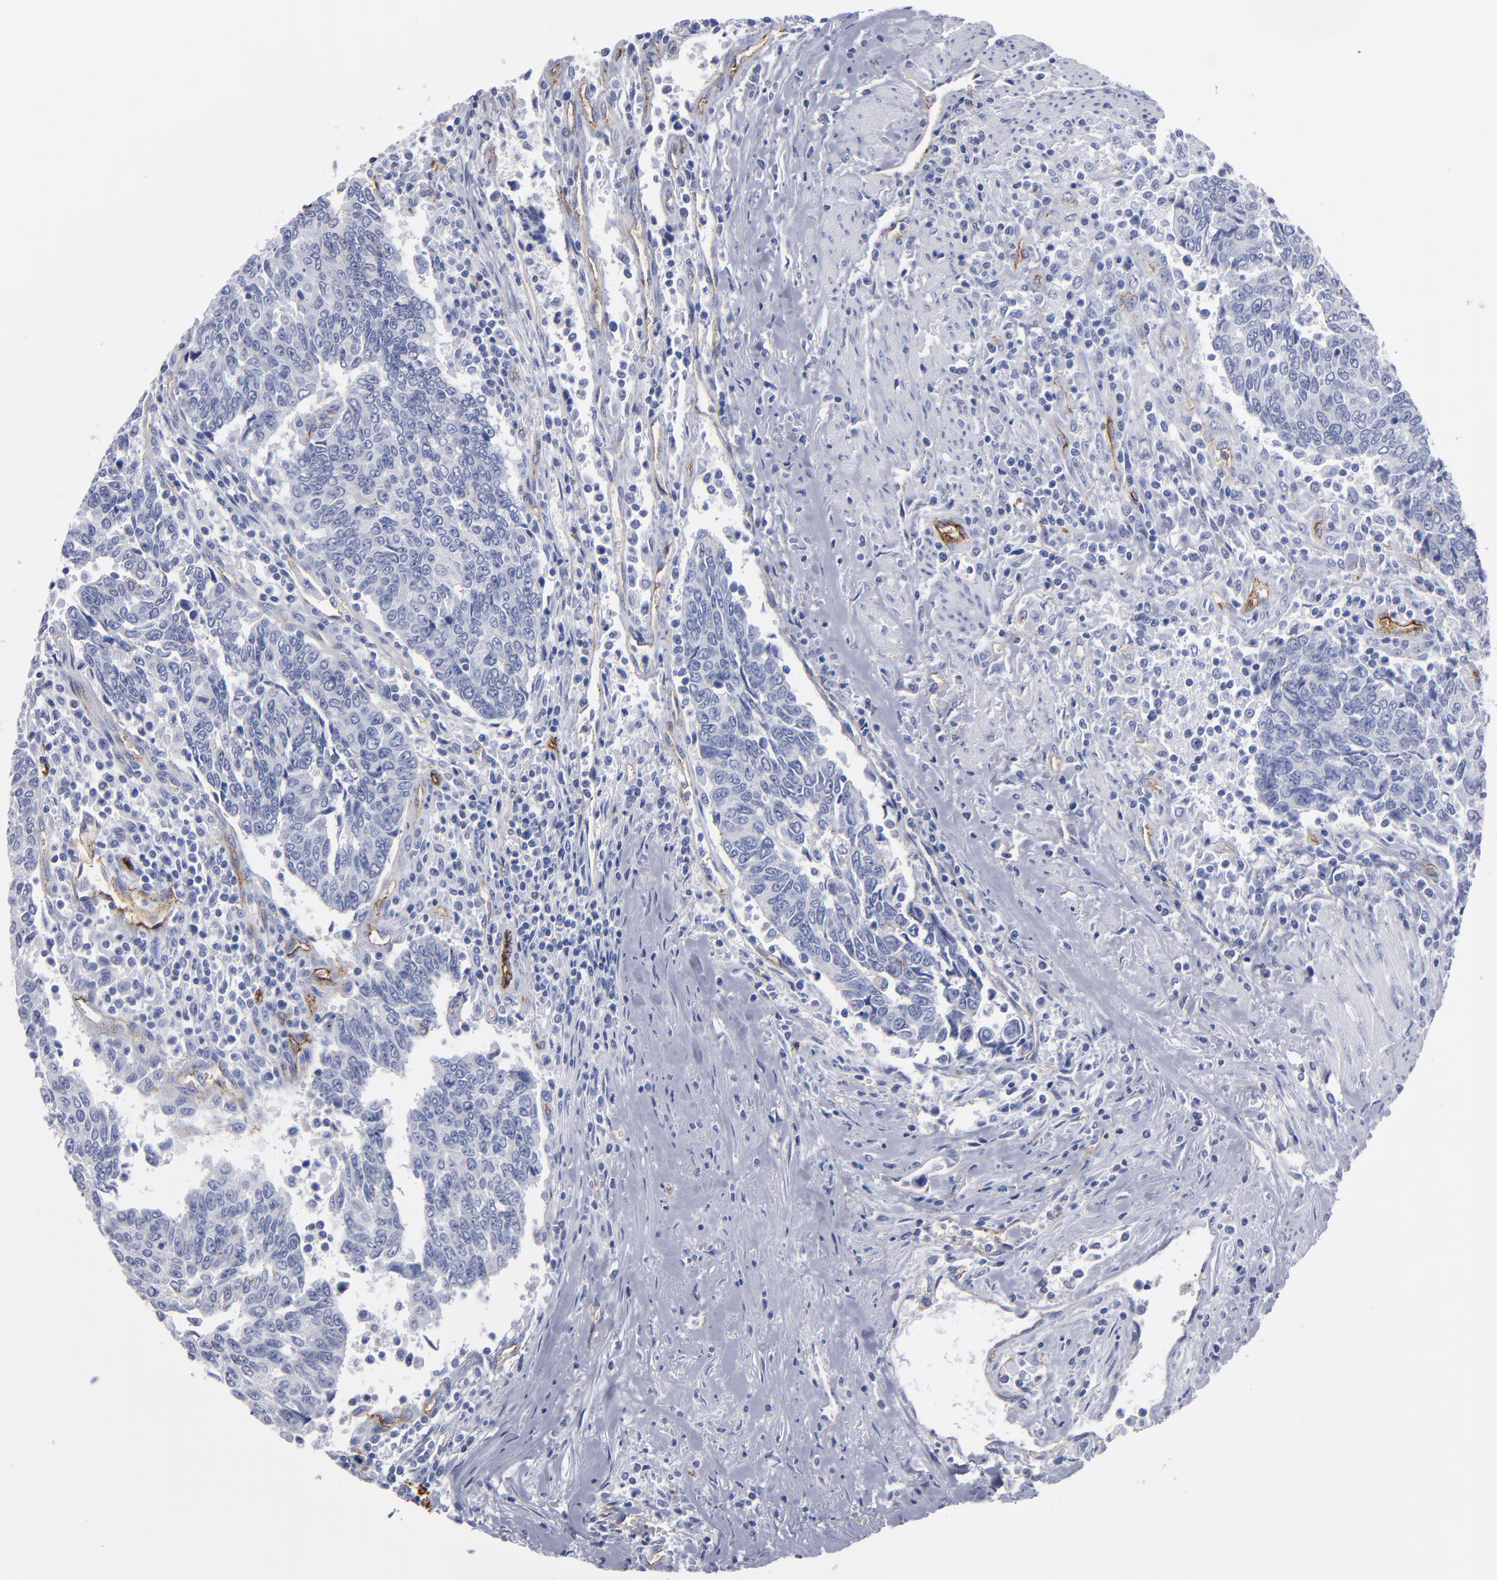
{"staining": {"intensity": "negative", "quantity": "none", "location": "none"}, "tissue": "urothelial cancer", "cell_type": "Tumor cells", "image_type": "cancer", "snomed": [{"axis": "morphology", "description": "Urothelial carcinoma, High grade"}, {"axis": "topography", "description": "Urinary bladder"}], "caption": "Immunohistochemistry (IHC) image of neoplastic tissue: urothelial cancer stained with DAB (3,3'-diaminobenzidine) exhibits no significant protein staining in tumor cells.", "gene": "TM4SF1", "patient": {"sex": "male", "age": 86}}